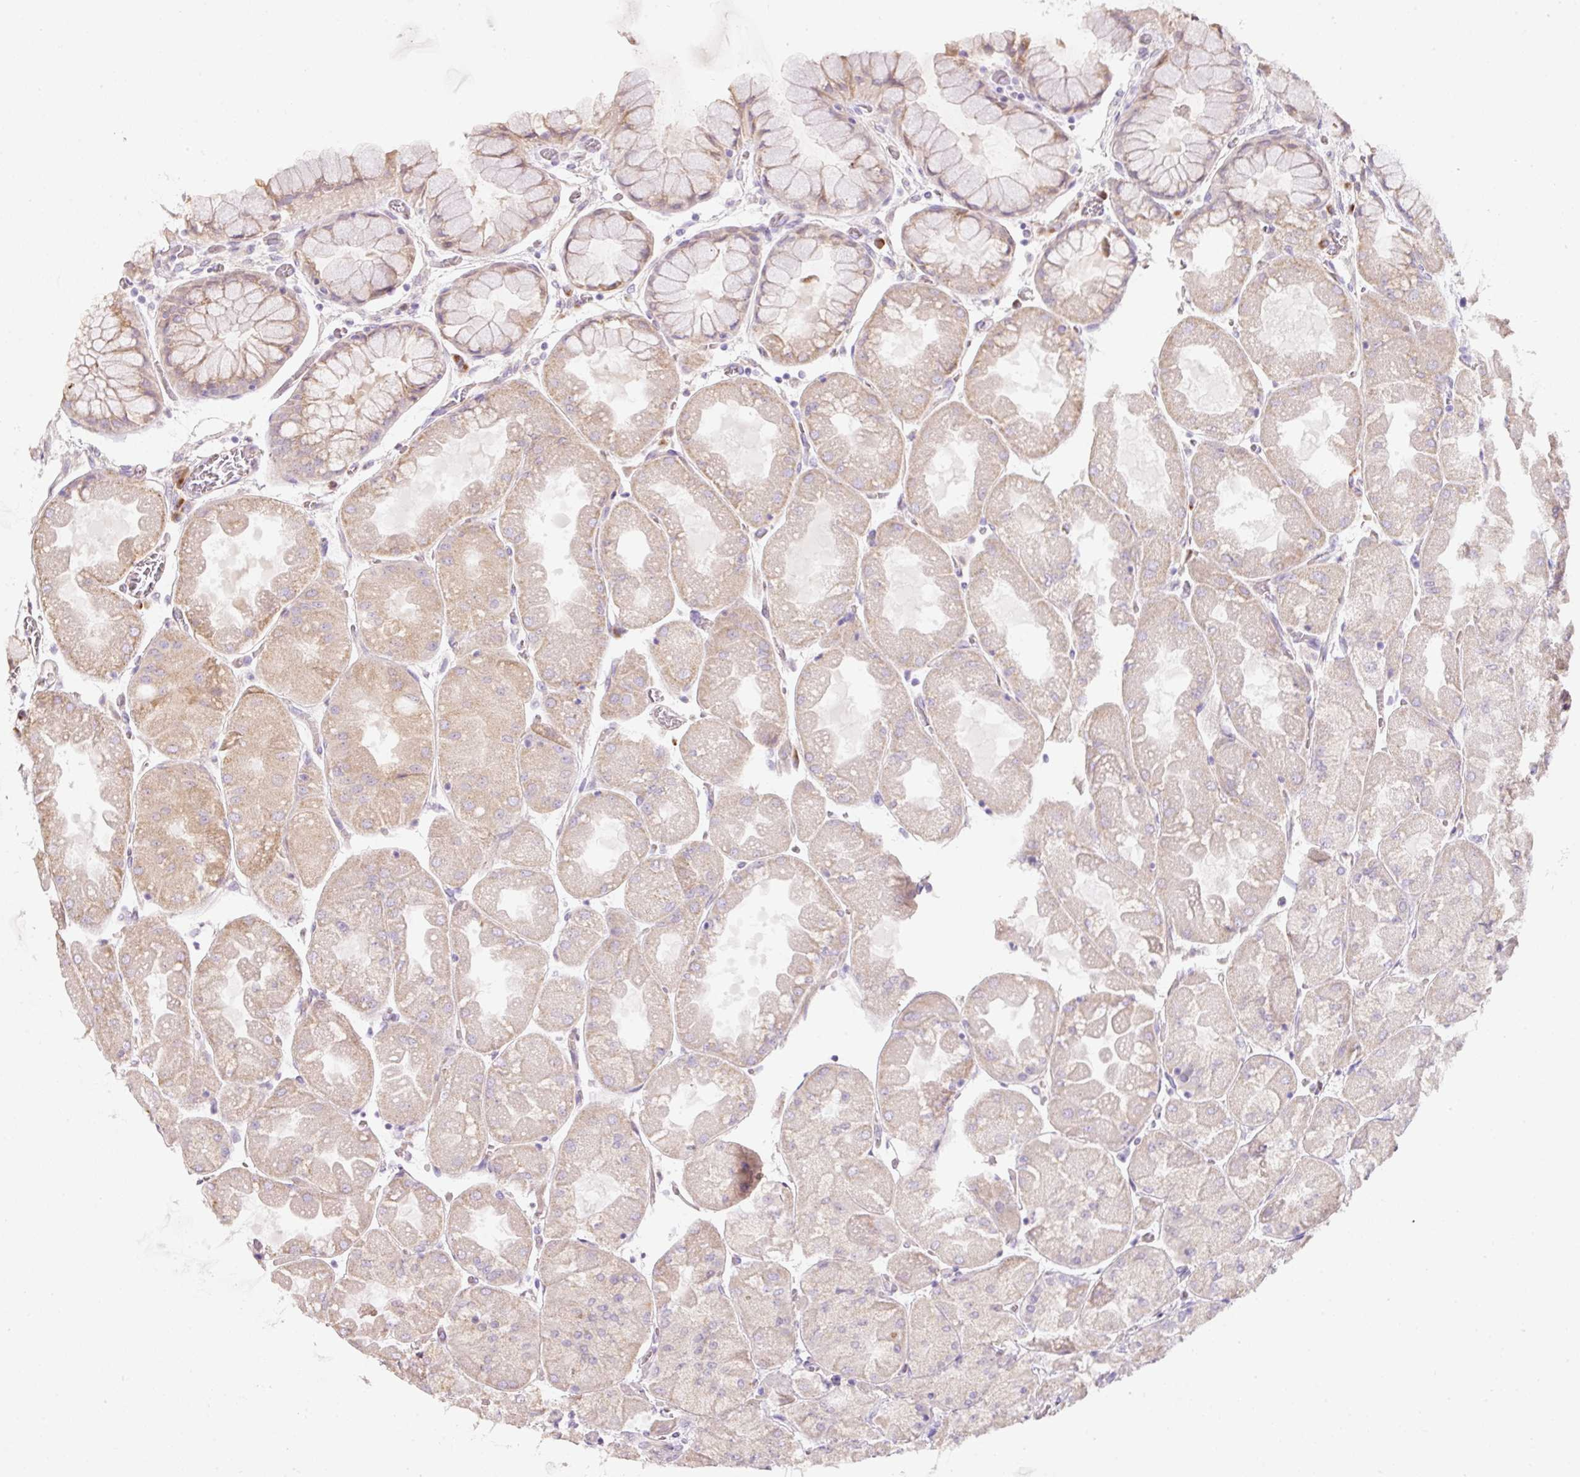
{"staining": {"intensity": "weak", "quantity": "25%-75%", "location": "cytoplasmic/membranous"}, "tissue": "stomach", "cell_type": "Glandular cells", "image_type": "normal", "snomed": [{"axis": "morphology", "description": "Normal tissue, NOS"}, {"axis": "topography", "description": "Stomach"}], "caption": "A brown stain labels weak cytoplasmic/membranous expression of a protein in glandular cells of unremarkable human stomach.", "gene": "NBPF11", "patient": {"sex": "female", "age": 61}}